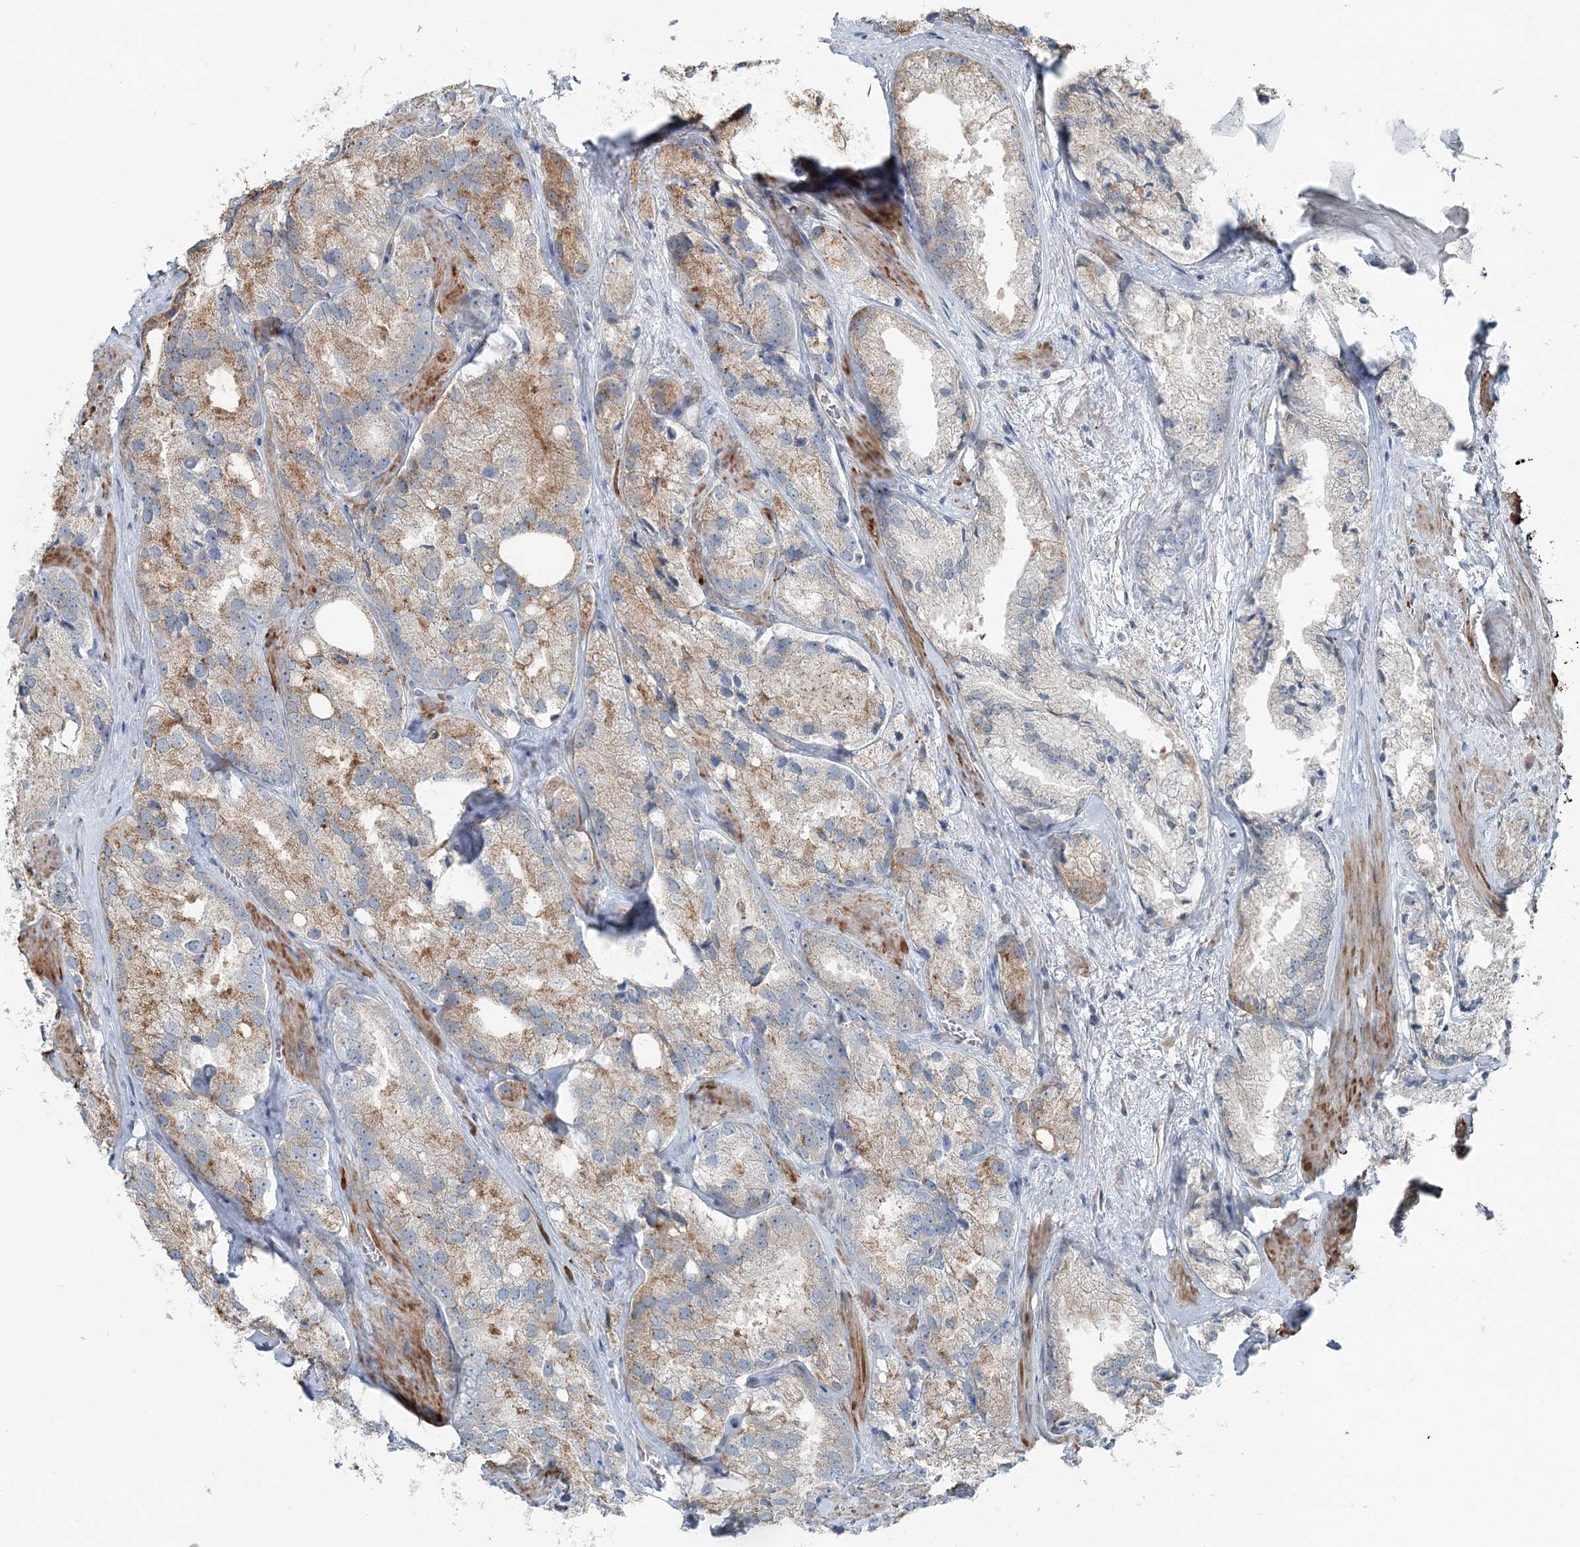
{"staining": {"intensity": "moderate", "quantity": "25%-75%", "location": "cytoplasmic/membranous"}, "tissue": "prostate cancer", "cell_type": "Tumor cells", "image_type": "cancer", "snomed": [{"axis": "morphology", "description": "Adenocarcinoma, High grade"}, {"axis": "topography", "description": "Prostate"}], "caption": "Immunohistochemistry (DAB) staining of human prostate cancer (high-grade adenocarcinoma) displays moderate cytoplasmic/membranous protein positivity in approximately 25%-75% of tumor cells. (brown staining indicates protein expression, while blue staining denotes nuclei).", "gene": "FBXL17", "patient": {"sex": "male", "age": 66}}